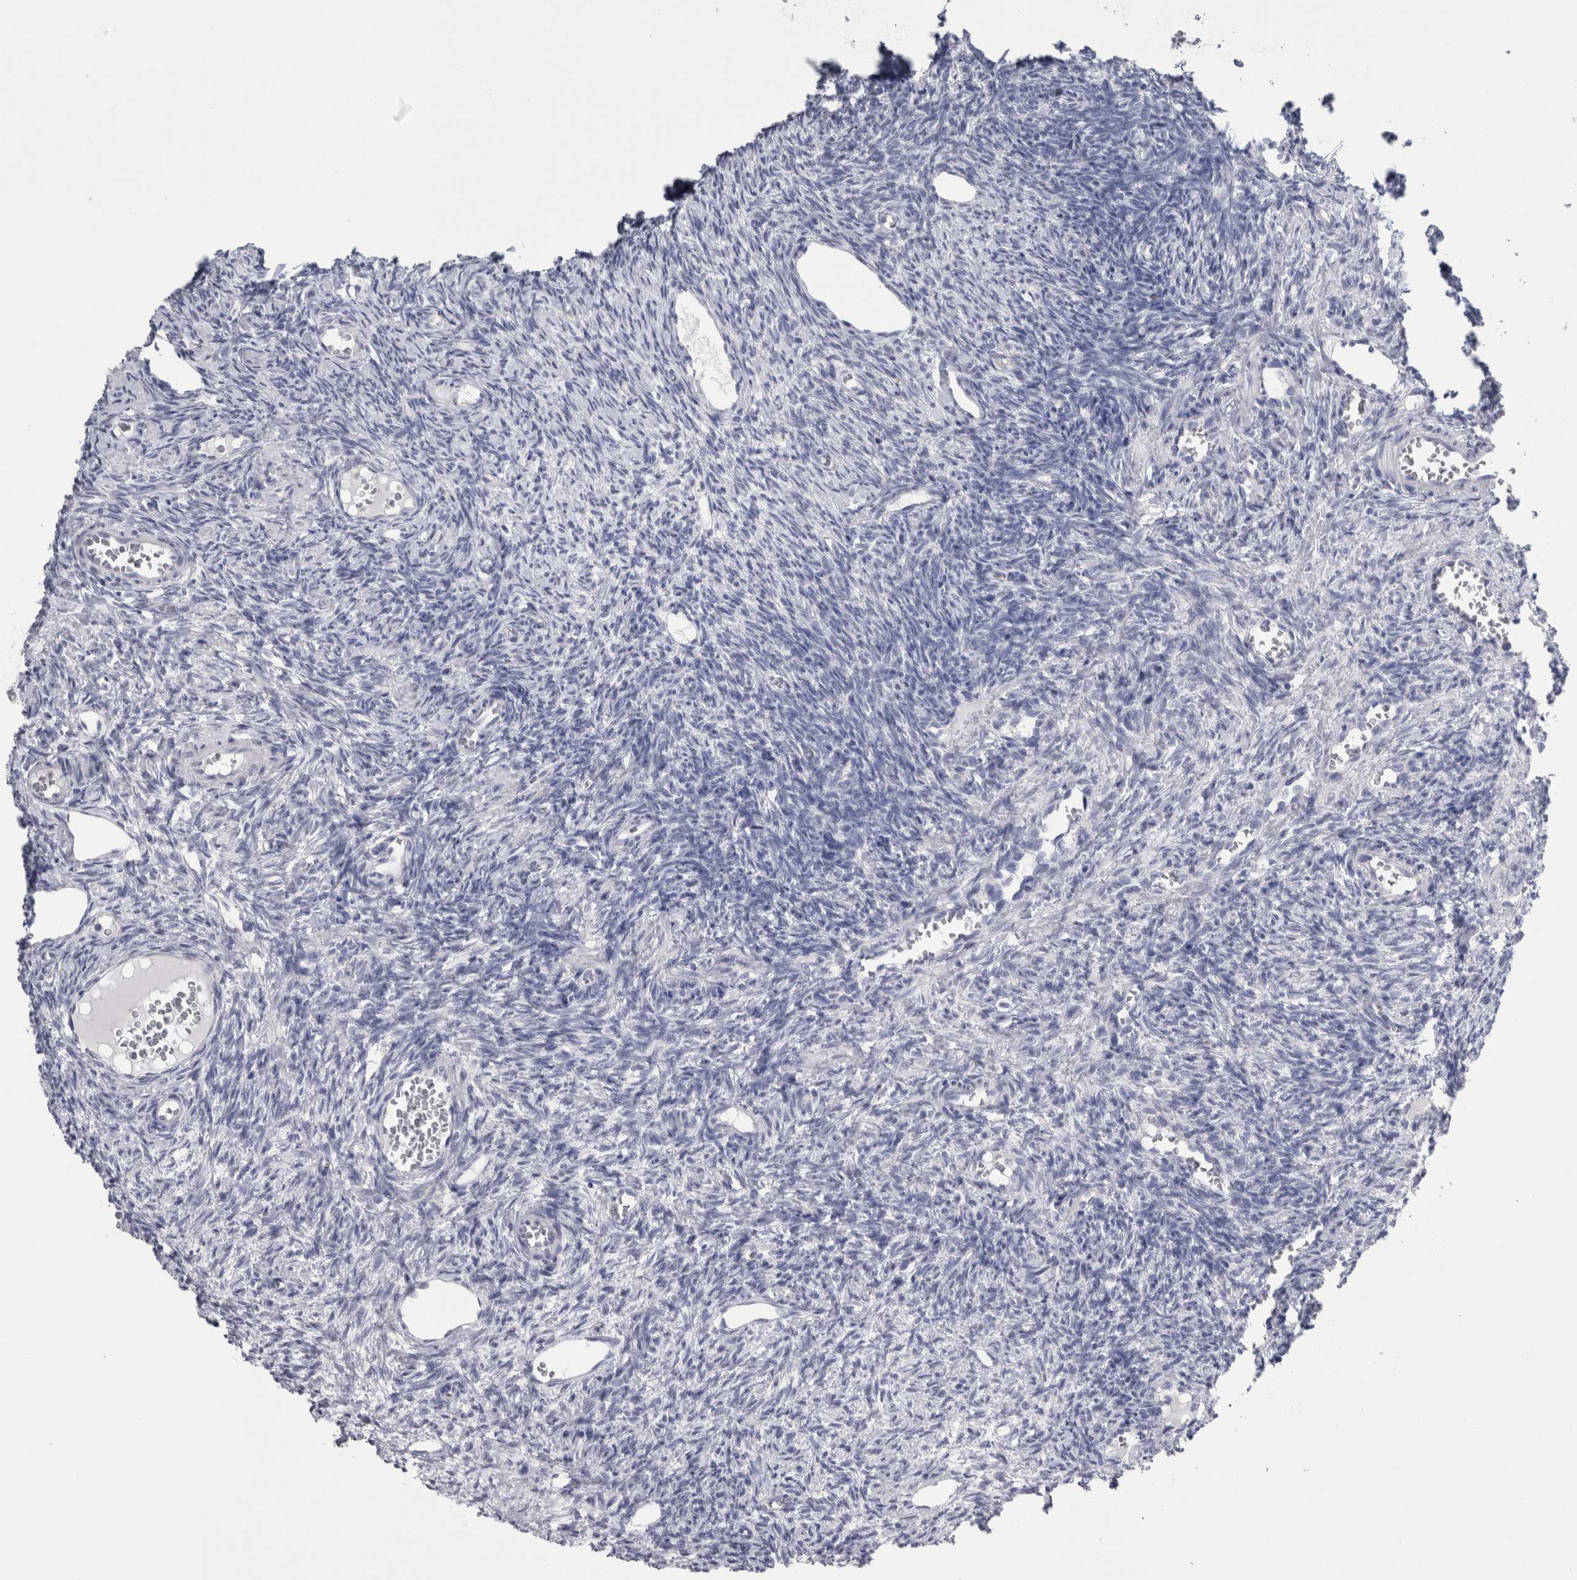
{"staining": {"intensity": "negative", "quantity": "none", "location": "none"}, "tissue": "ovary", "cell_type": "Follicle cells", "image_type": "normal", "snomed": [{"axis": "morphology", "description": "Normal tissue, NOS"}, {"axis": "topography", "description": "Ovary"}], "caption": "Immunohistochemical staining of normal ovary shows no significant staining in follicle cells. (Stains: DAB IHC with hematoxylin counter stain, Microscopy: brightfield microscopy at high magnification).", "gene": "MSMB", "patient": {"sex": "female", "age": 27}}